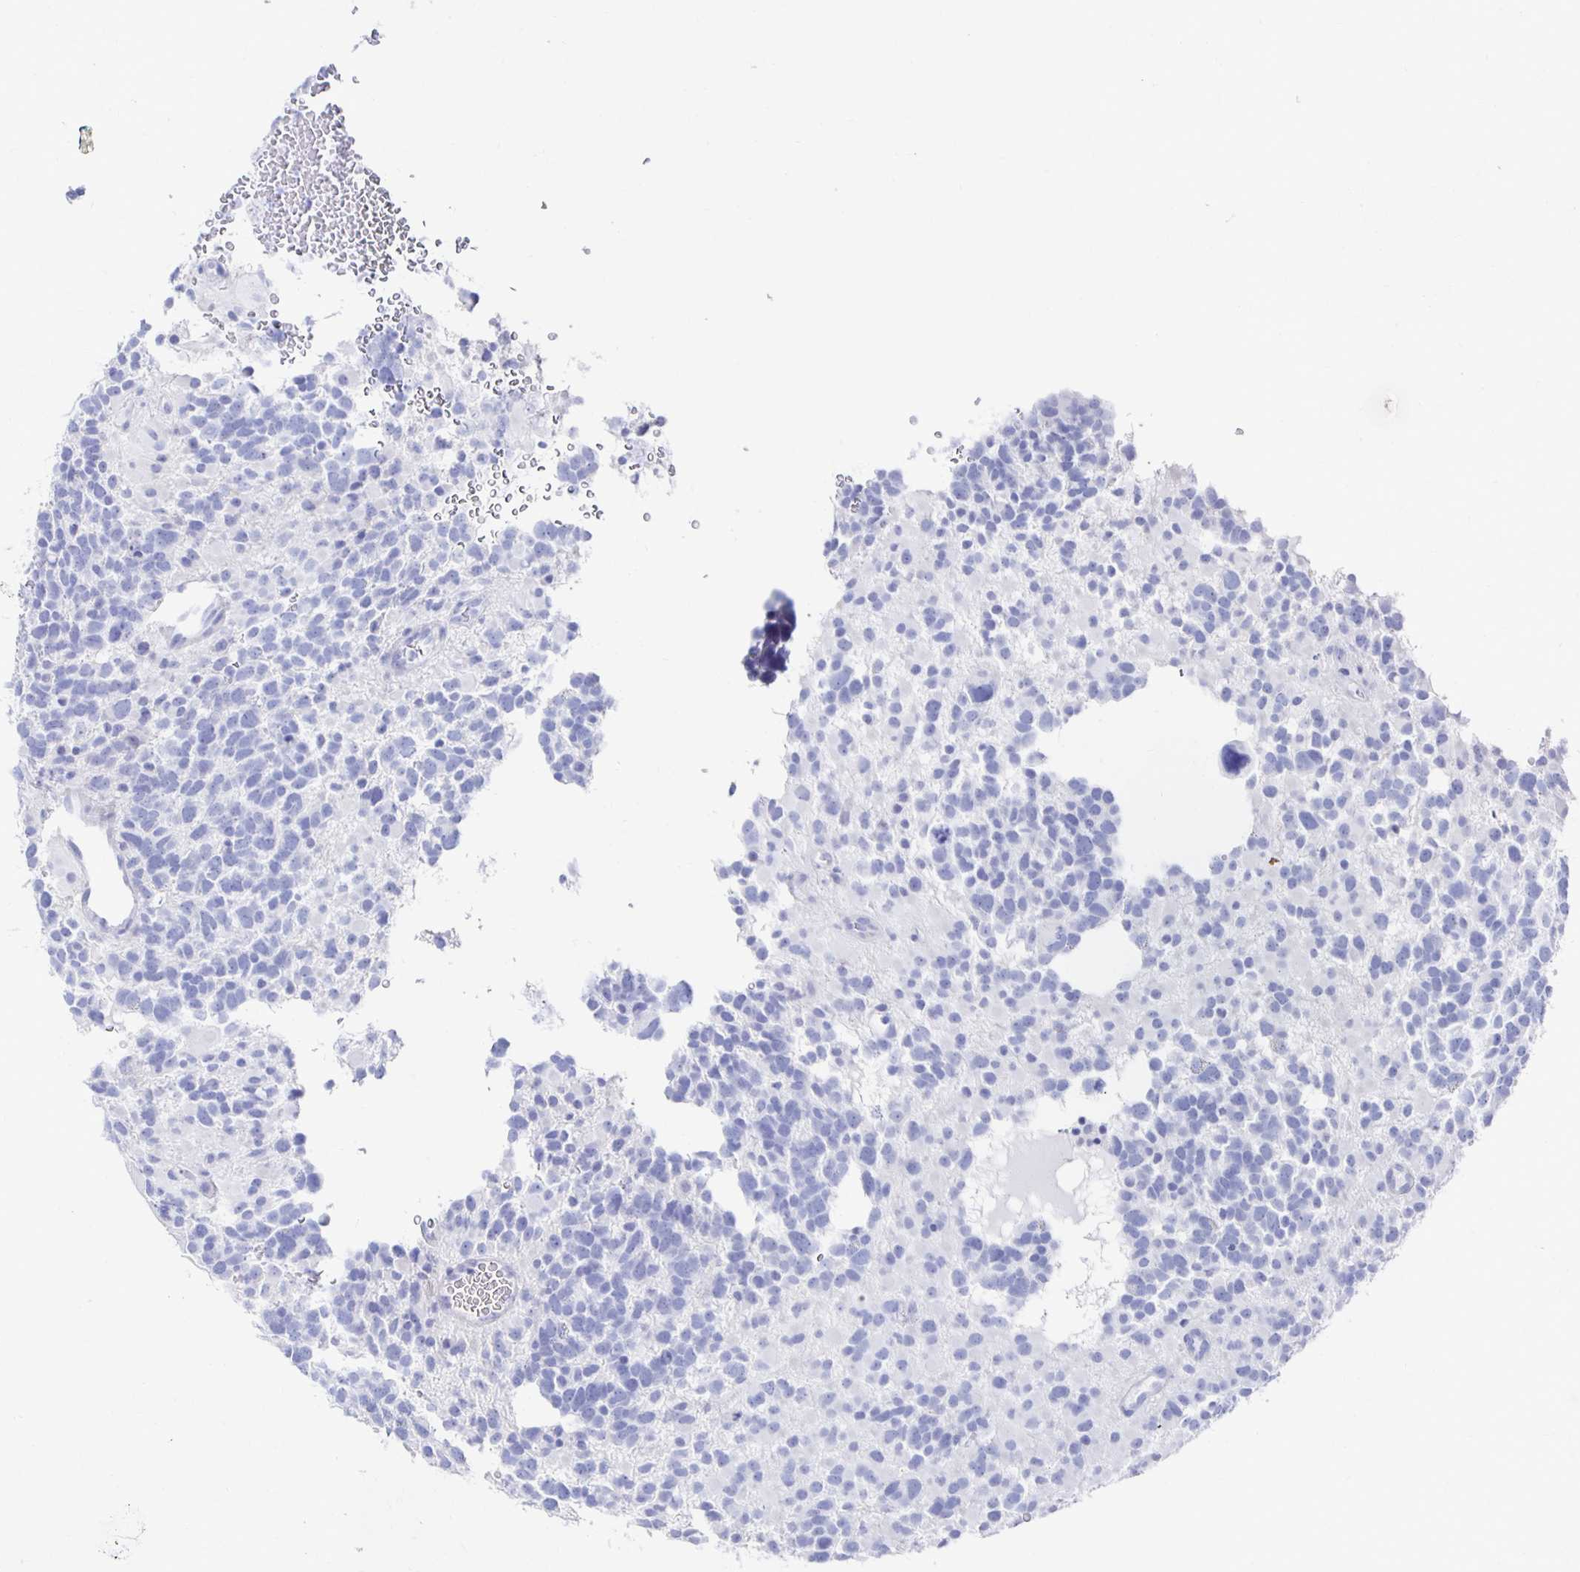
{"staining": {"intensity": "negative", "quantity": "none", "location": "none"}, "tissue": "glioma", "cell_type": "Tumor cells", "image_type": "cancer", "snomed": [{"axis": "morphology", "description": "Glioma, malignant, High grade"}, {"axis": "topography", "description": "Brain"}], "caption": "High power microscopy image of an IHC photomicrograph of glioma, revealing no significant positivity in tumor cells.", "gene": "PRDM7", "patient": {"sex": "female", "age": 40}}